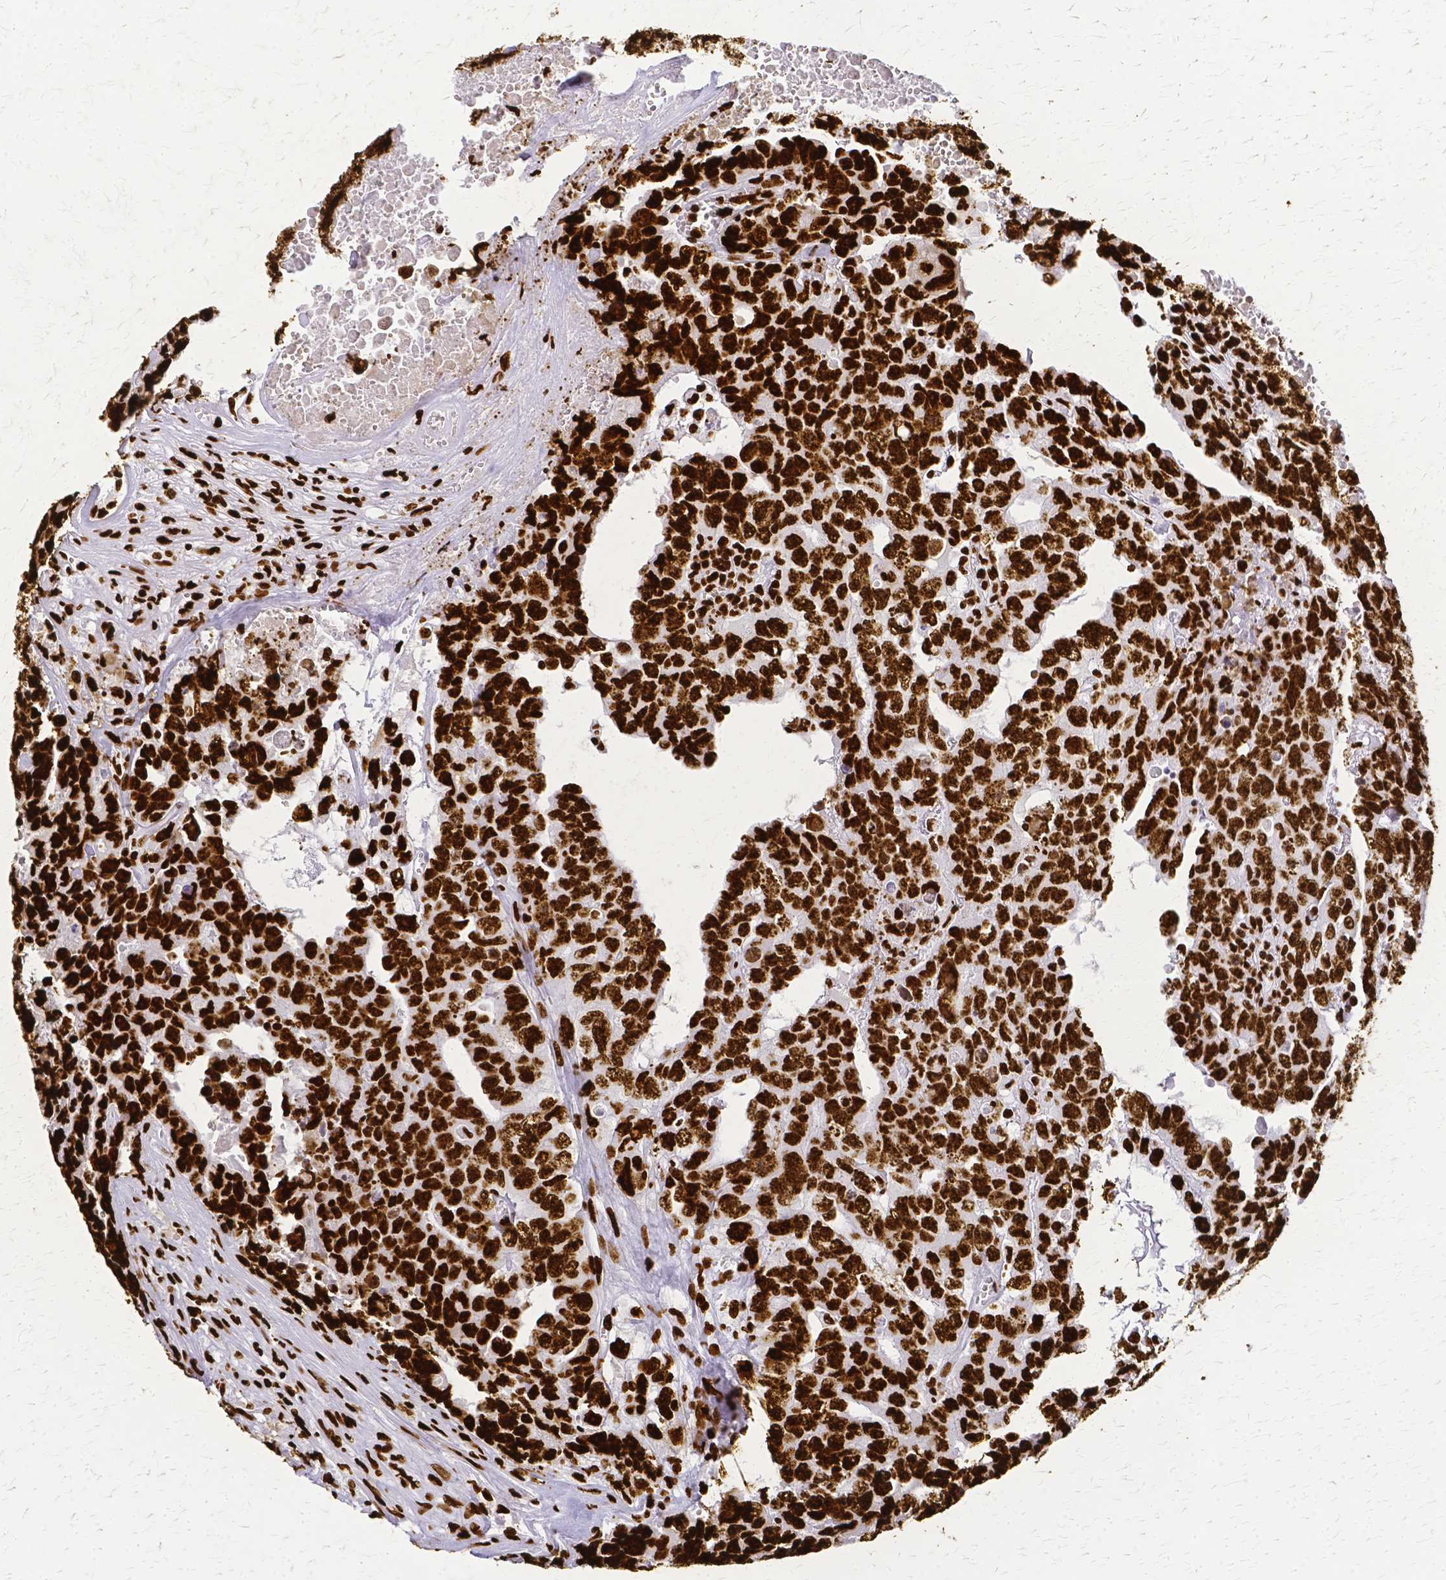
{"staining": {"intensity": "strong", "quantity": ">75%", "location": "nuclear"}, "tissue": "testis cancer", "cell_type": "Tumor cells", "image_type": "cancer", "snomed": [{"axis": "morphology", "description": "Carcinoma, Embryonal, NOS"}, {"axis": "topography", "description": "Testis"}], "caption": "An image of embryonal carcinoma (testis) stained for a protein displays strong nuclear brown staining in tumor cells.", "gene": "SFPQ", "patient": {"sex": "male", "age": 24}}